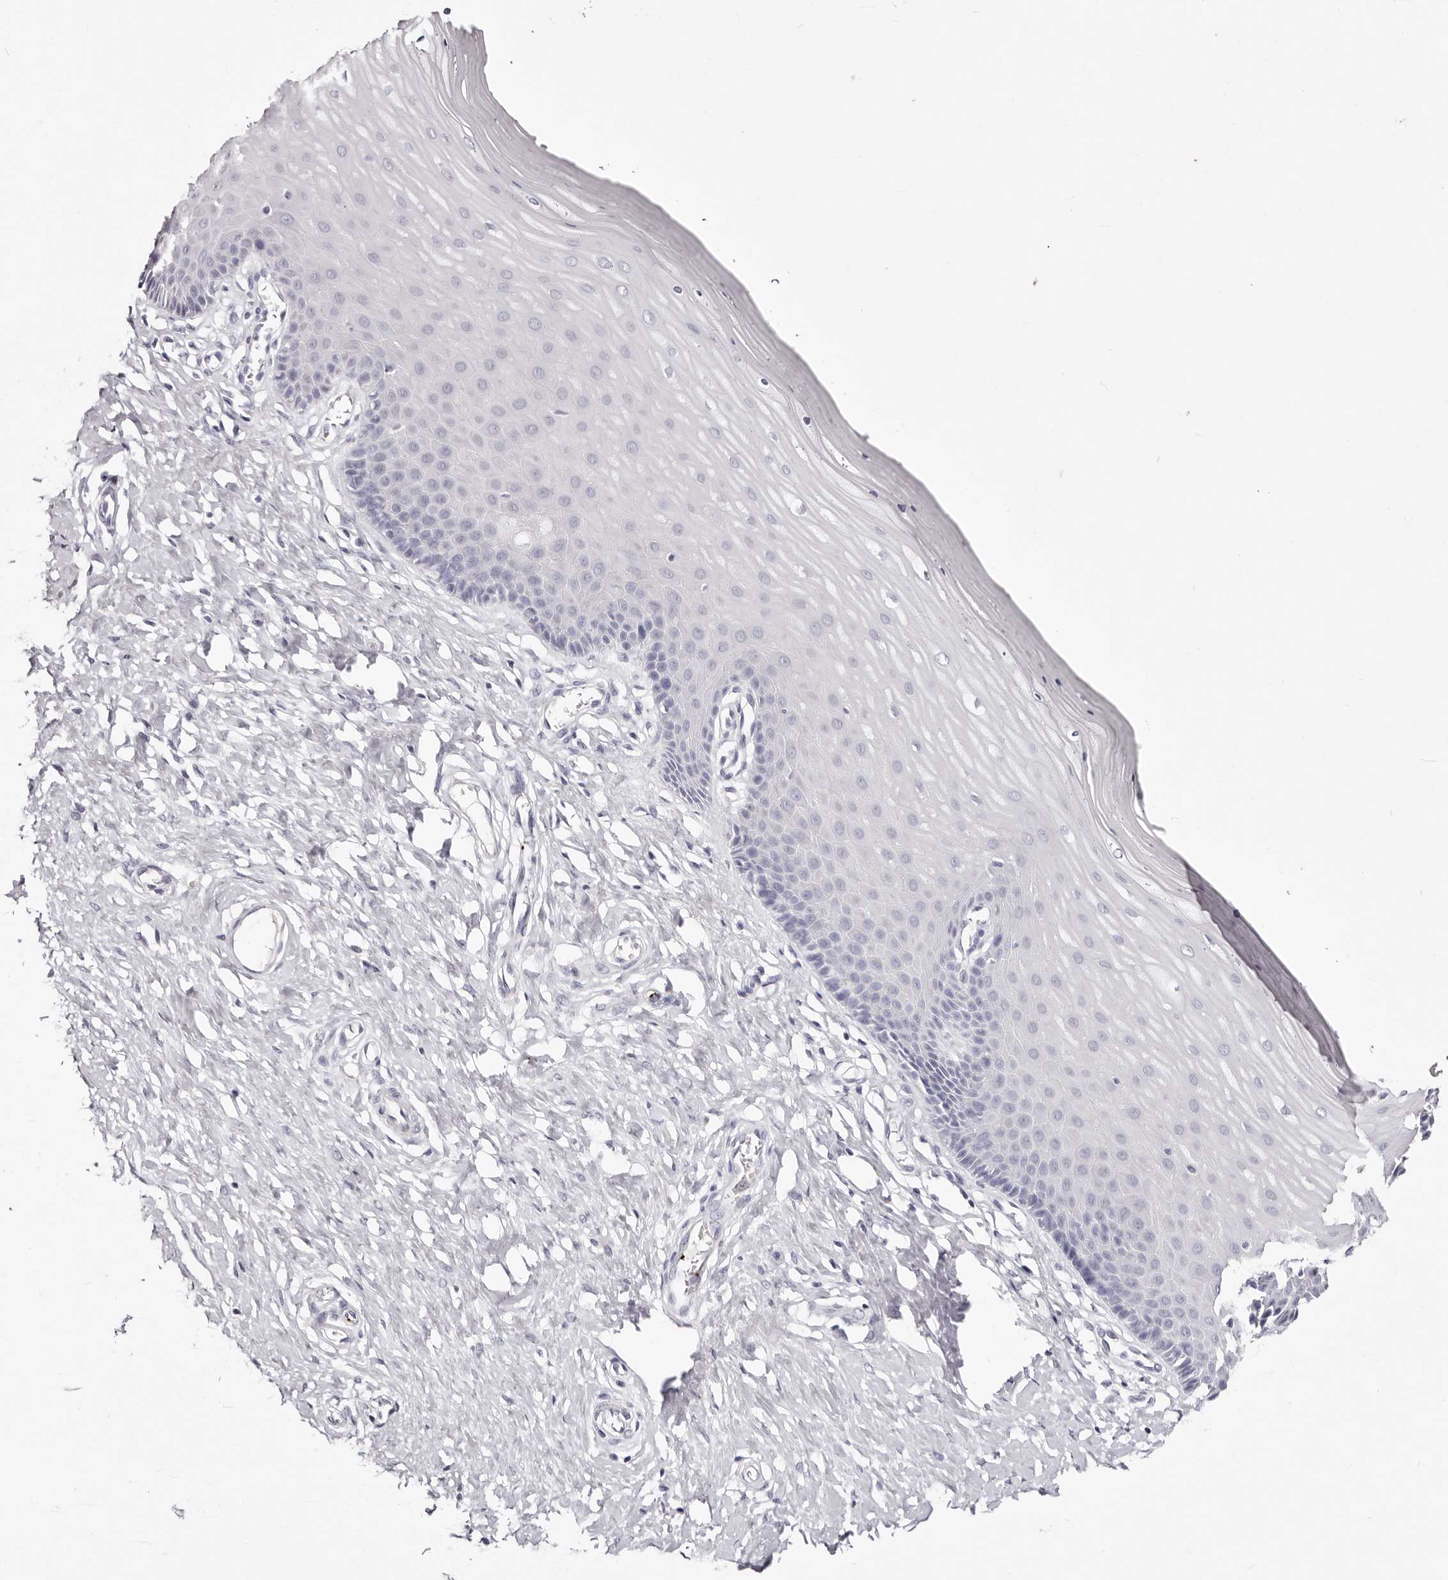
{"staining": {"intensity": "negative", "quantity": "none", "location": "none"}, "tissue": "cervix", "cell_type": "Glandular cells", "image_type": "normal", "snomed": [{"axis": "morphology", "description": "Normal tissue, NOS"}, {"axis": "topography", "description": "Cervix"}], "caption": "The image exhibits no staining of glandular cells in normal cervix. (IHC, brightfield microscopy, high magnification).", "gene": "PF4", "patient": {"sex": "female", "age": 55}}